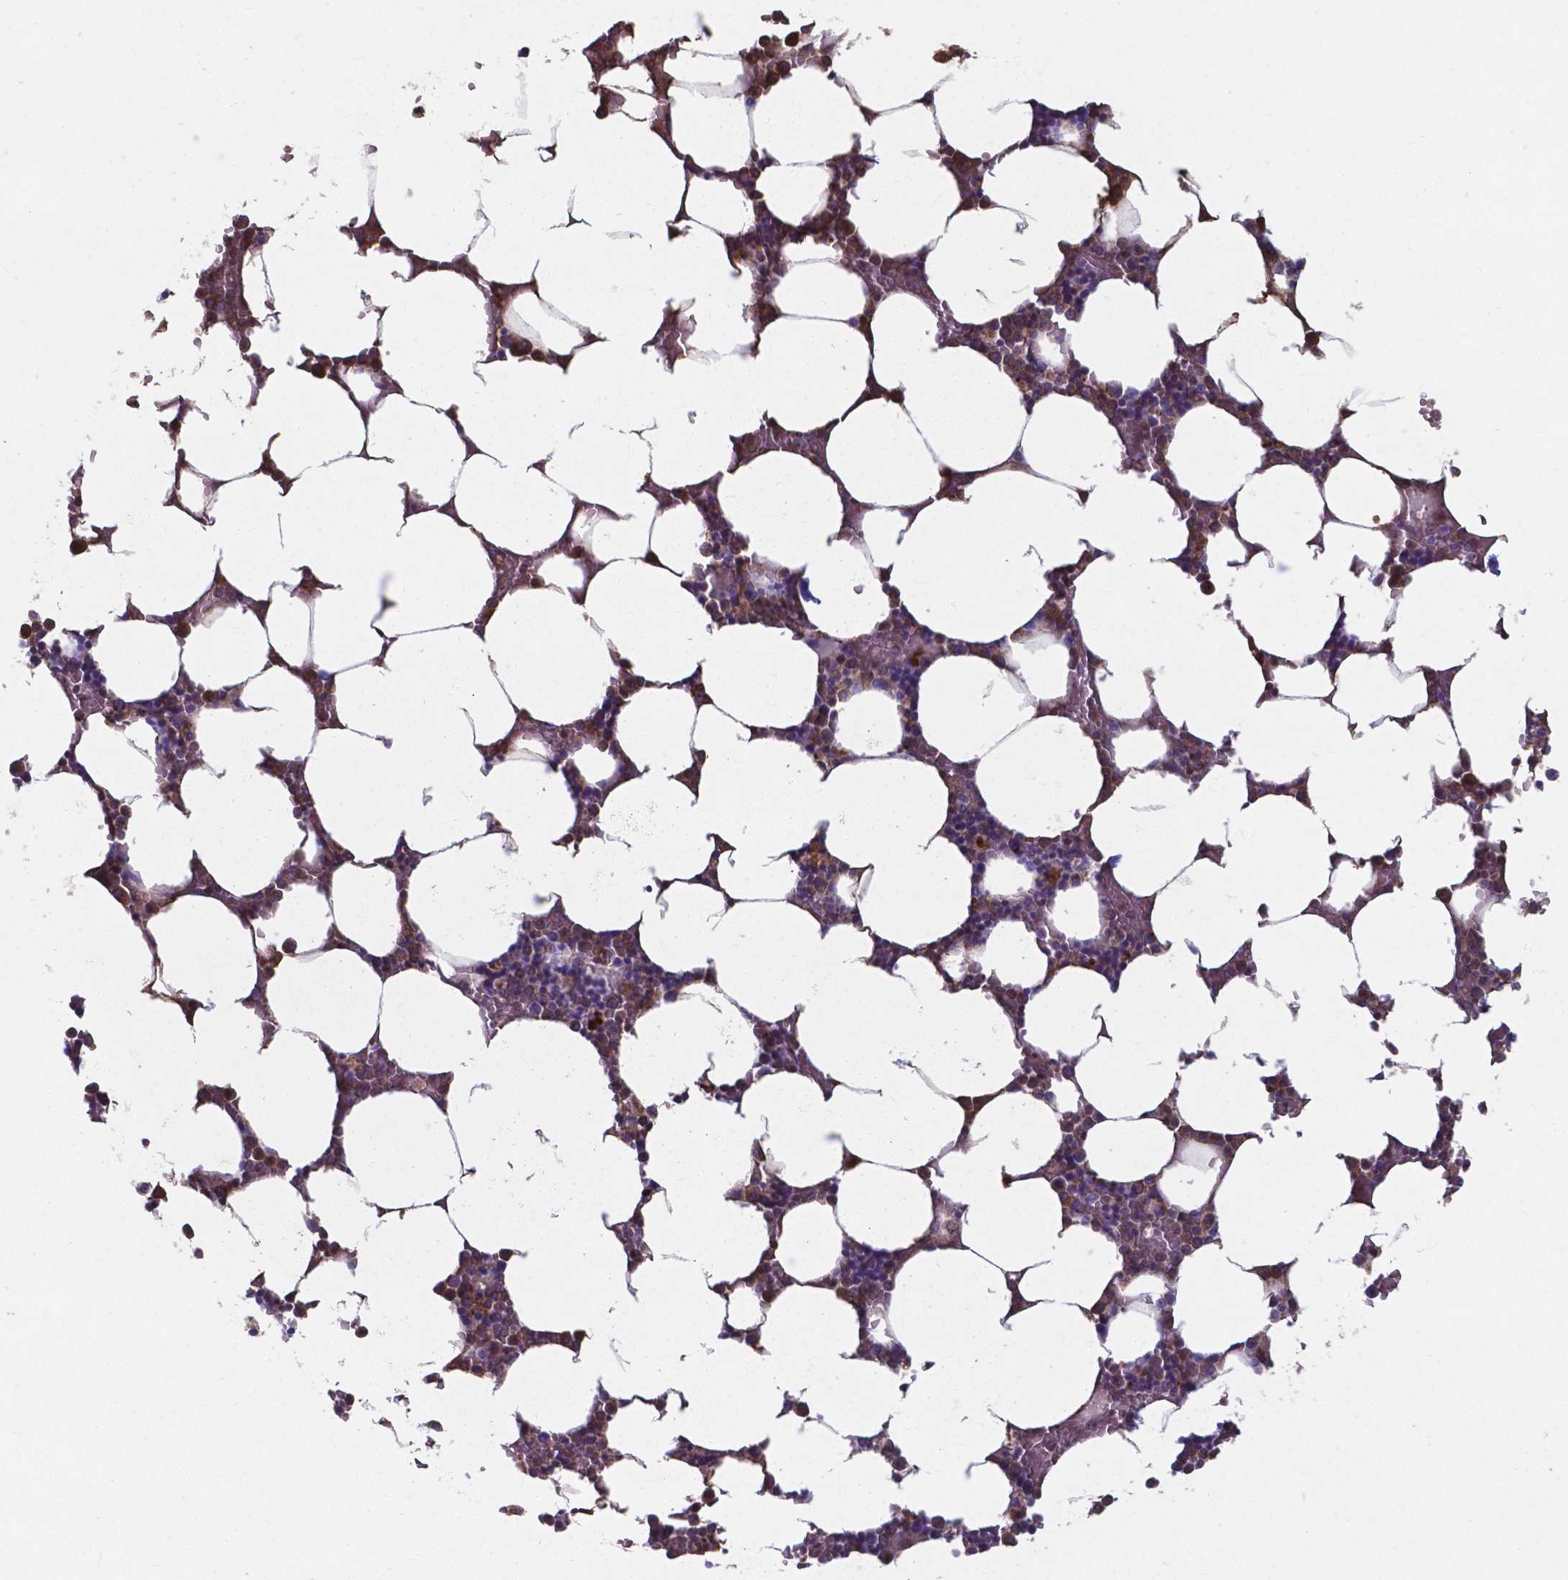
{"staining": {"intensity": "strong", "quantity": "25%-75%", "location": "cytoplasmic/membranous,nuclear"}, "tissue": "bone marrow", "cell_type": "Hematopoietic cells", "image_type": "normal", "snomed": [{"axis": "morphology", "description": "Normal tissue, NOS"}, {"axis": "topography", "description": "Bone marrow"}], "caption": "Strong cytoplasmic/membranous,nuclear staining is identified in approximately 25%-75% of hematopoietic cells in normal bone marrow.", "gene": "SERPINA1", "patient": {"sex": "female", "age": 52}}